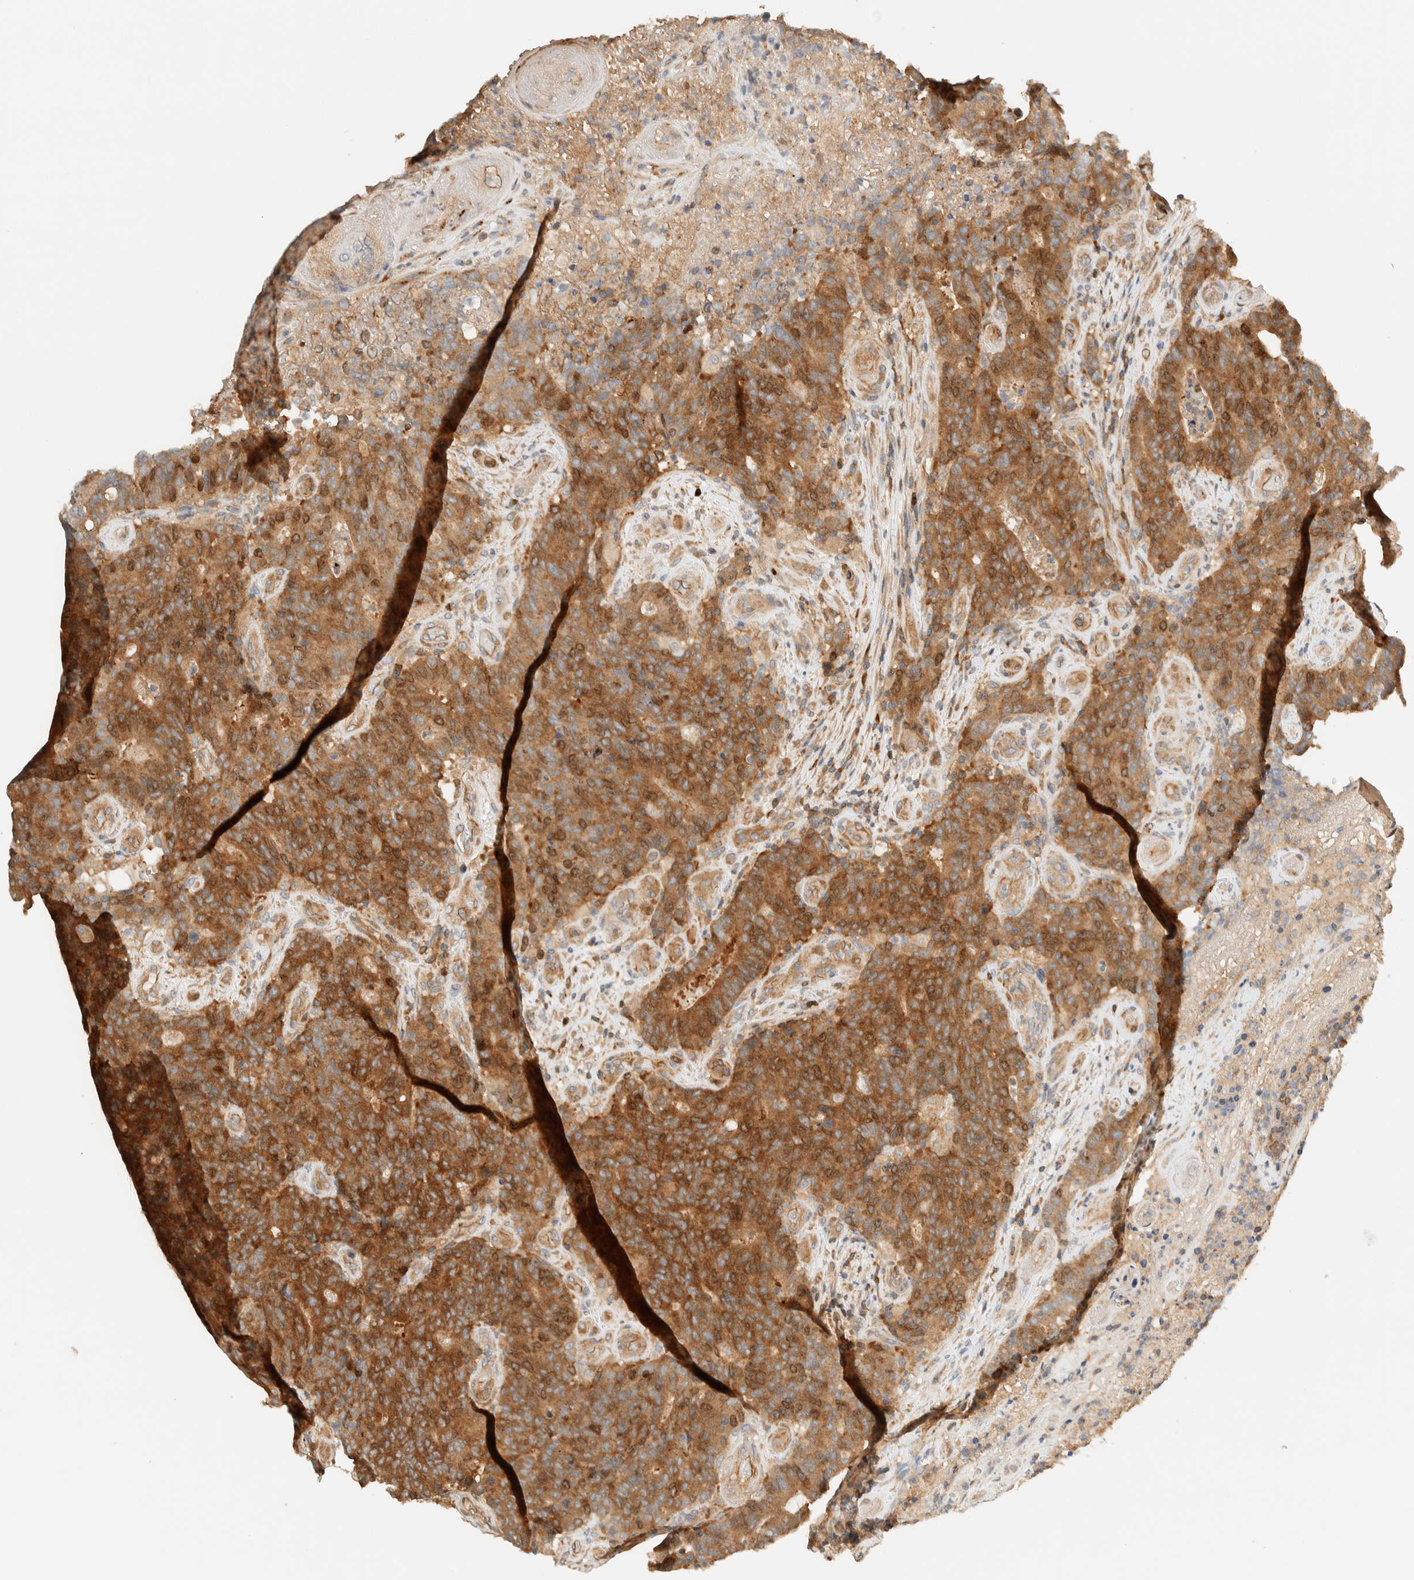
{"staining": {"intensity": "moderate", "quantity": ">75%", "location": "cytoplasmic/membranous"}, "tissue": "colorectal cancer", "cell_type": "Tumor cells", "image_type": "cancer", "snomed": [{"axis": "morphology", "description": "Normal tissue, NOS"}, {"axis": "morphology", "description": "Adenocarcinoma, NOS"}, {"axis": "topography", "description": "Colon"}], "caption": "About >75% of tumor cells in human colorectal cancer (adenocarcinoma) display moderate cytoplasmic/membranous protein expression as visualized by brown immunohistochemical staining.", "gene": "ARFGEF1", "patient": {"sex": "female", "age": 75}}